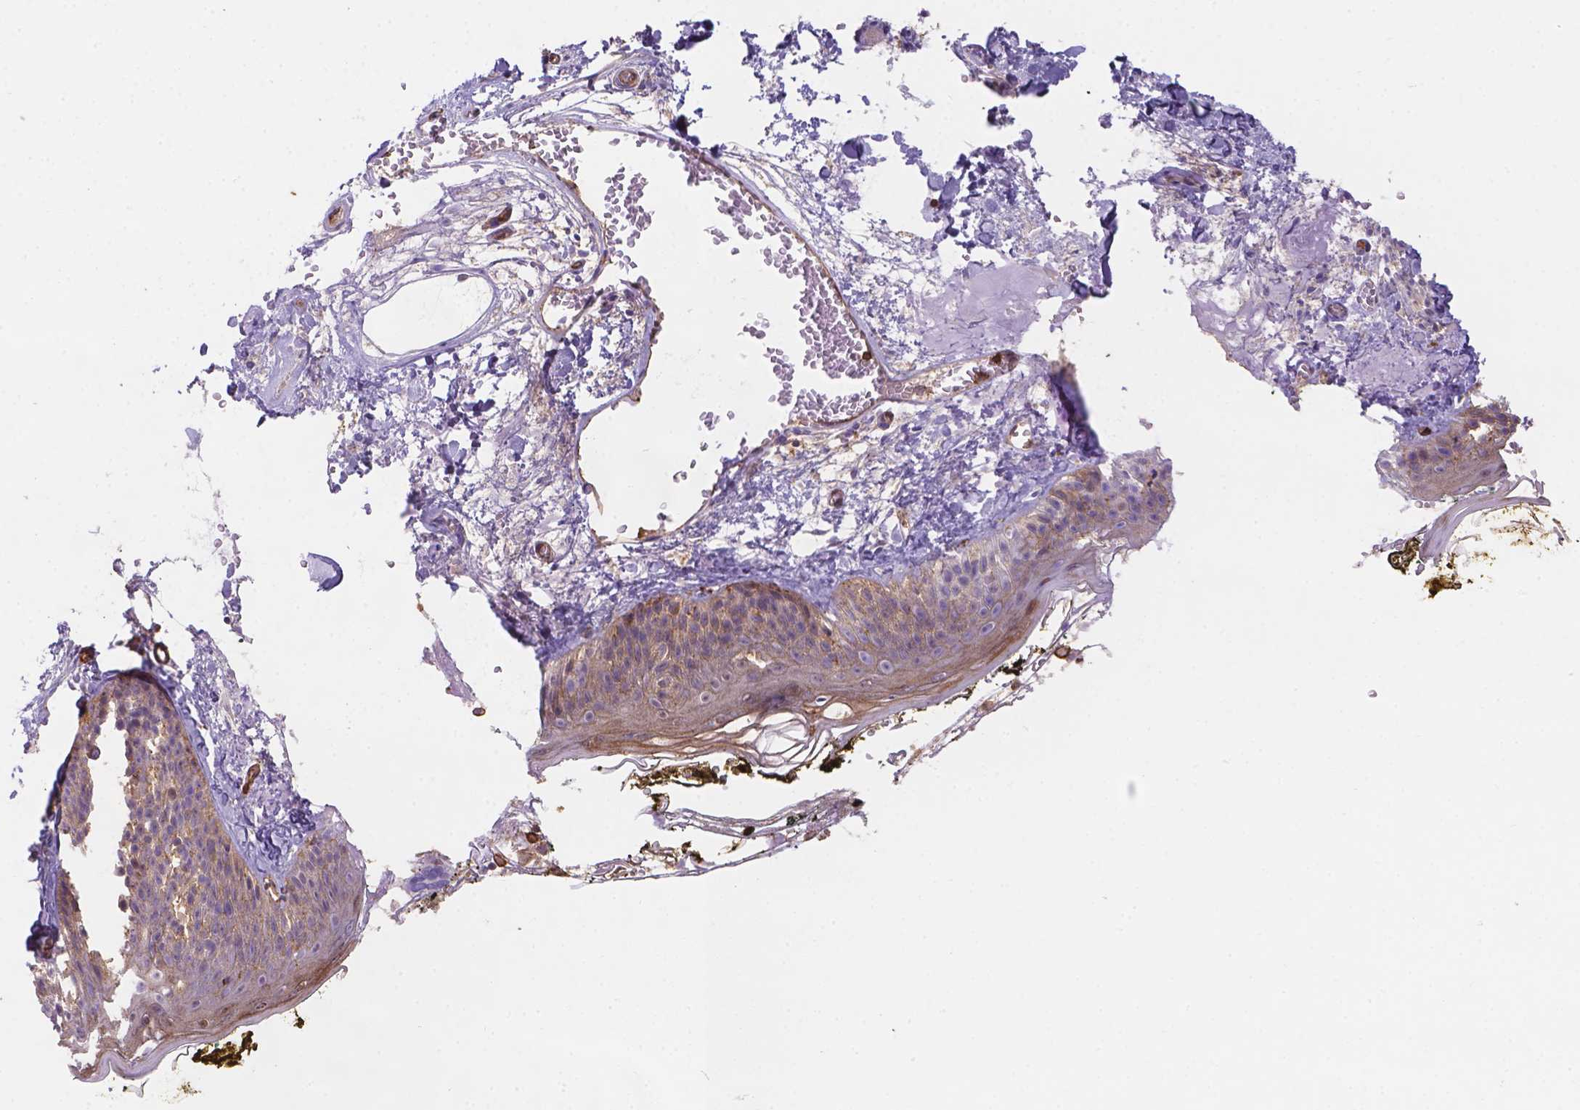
{"staining": {"intensity": "moderate", "quantity": ">75%", "location": "cytoplasmic/membranous"}, "tissue": "skin", "cell_type": "Fibroblasts", "image_type": "normal", "snomed": [{"axis": "morphology", "description": "Normal tissue, NOS"}, {"axis": "topography", "description": "Skin"}], "caption": "The image displays immunohistochemical staining of benign skin. There is moderate cytoplasmic/membranous expression is identified in approximately >75% of fibroblasts.", "gene": "DMWD", "patient": {"sex": "male", "age": 76}}